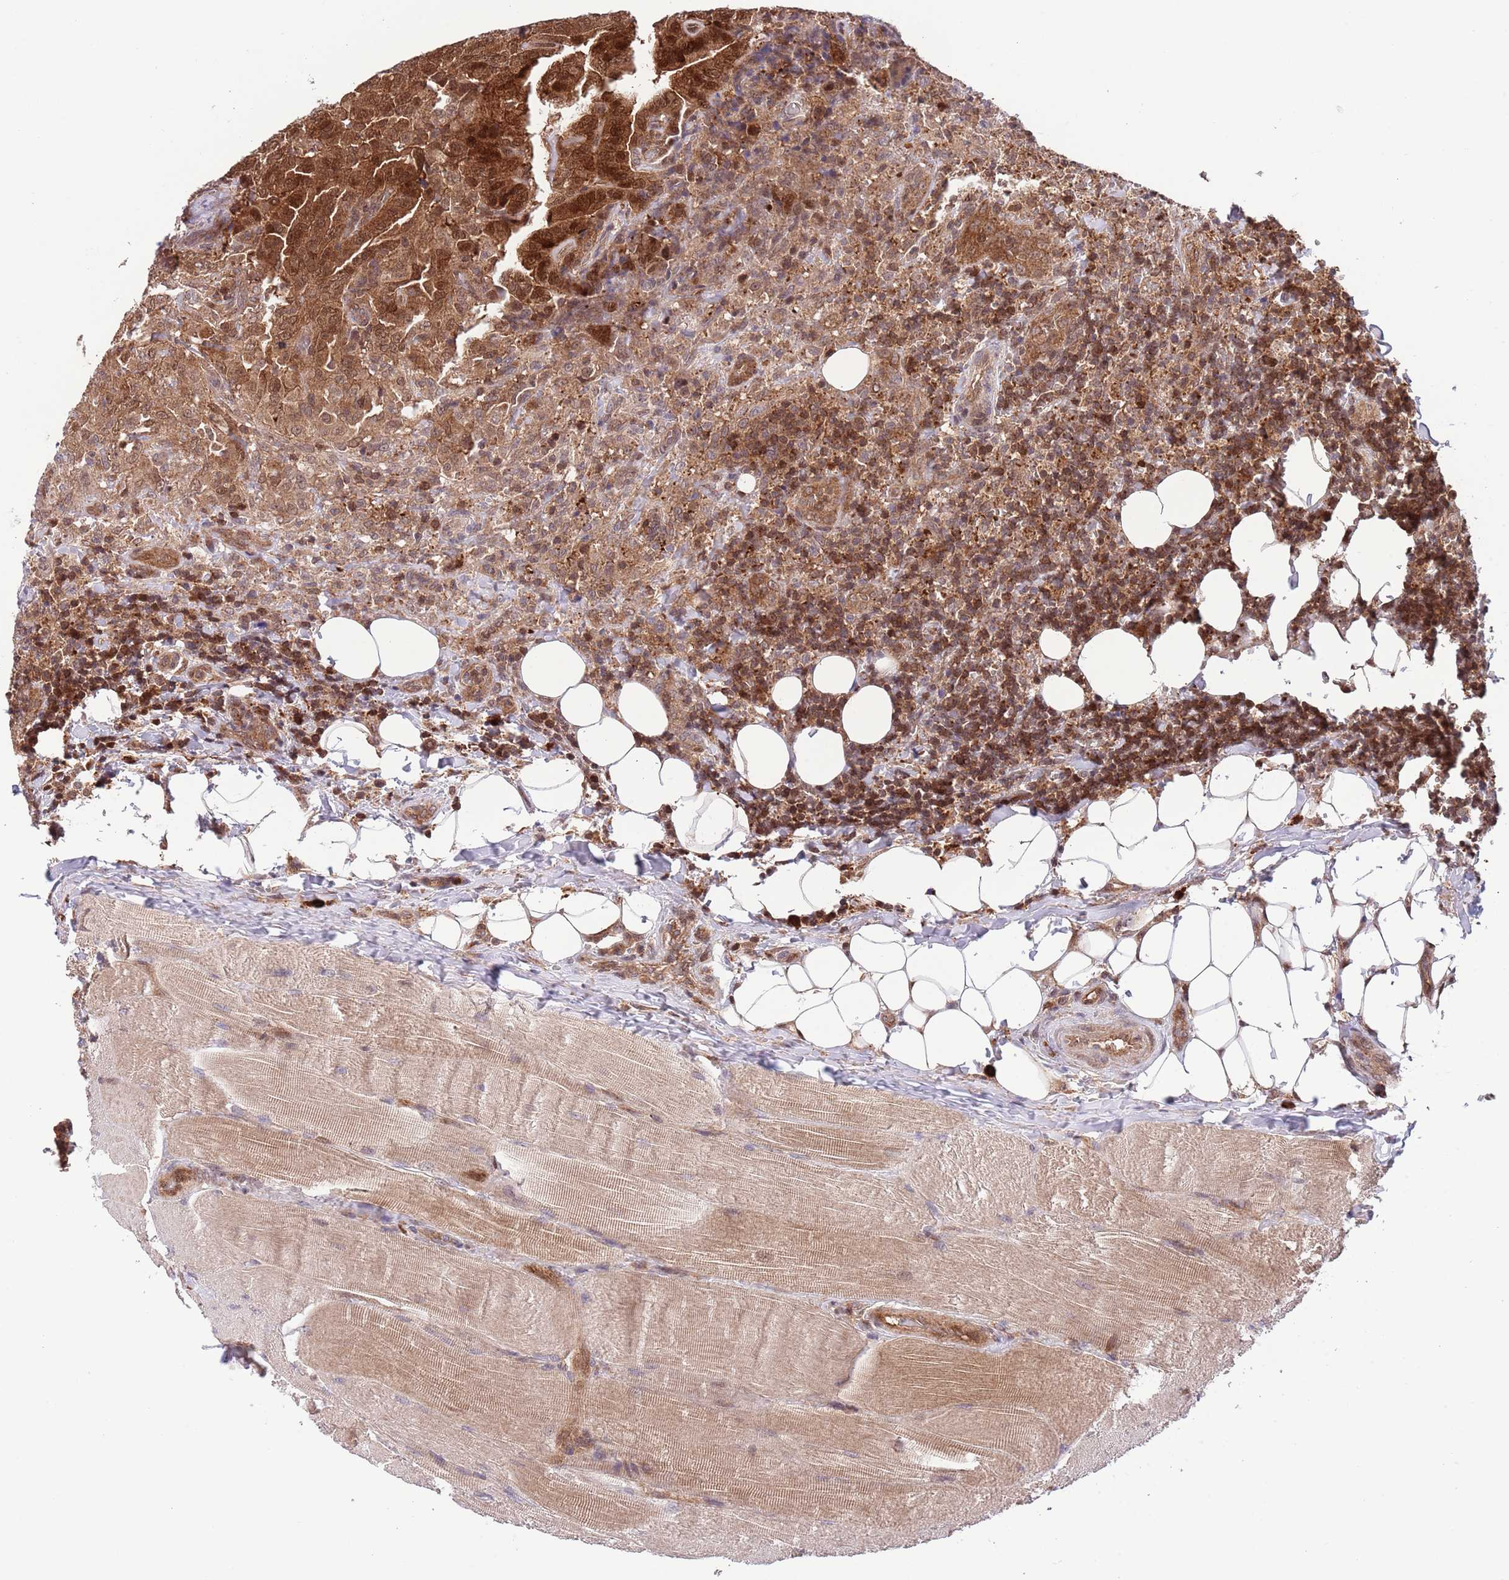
{"staining": {"intensity": "strong", "quantity": ">75%", "location": "cytoplasmic/membranous,nuclear"}, "tissue": "thyroid cancer", "cell_type": "Tumor cells", "image_type": "cancer", "snomed": [{"axis": "morphology", "description": "Papillary adenocarcinoma, NOS"}, {"axis": "topography", "description": "Thyroid gland"}], "caption": "IHC staining of thyroid cancer, which demonstrates high levels of strong cytoplasmic/membranous and nuclear positivity in approximately >75% of tumor cells indicating strong cytoplasmic/membranous and nuclear protein staining. The staining was performed using DAB (3,3'-diaminobenzidine) (brown) for protein detection and nuclei were counterstained in hematoxylin (blue).", "gene": "HDHD2", "patient": {"sex": "male", "age": 61}}